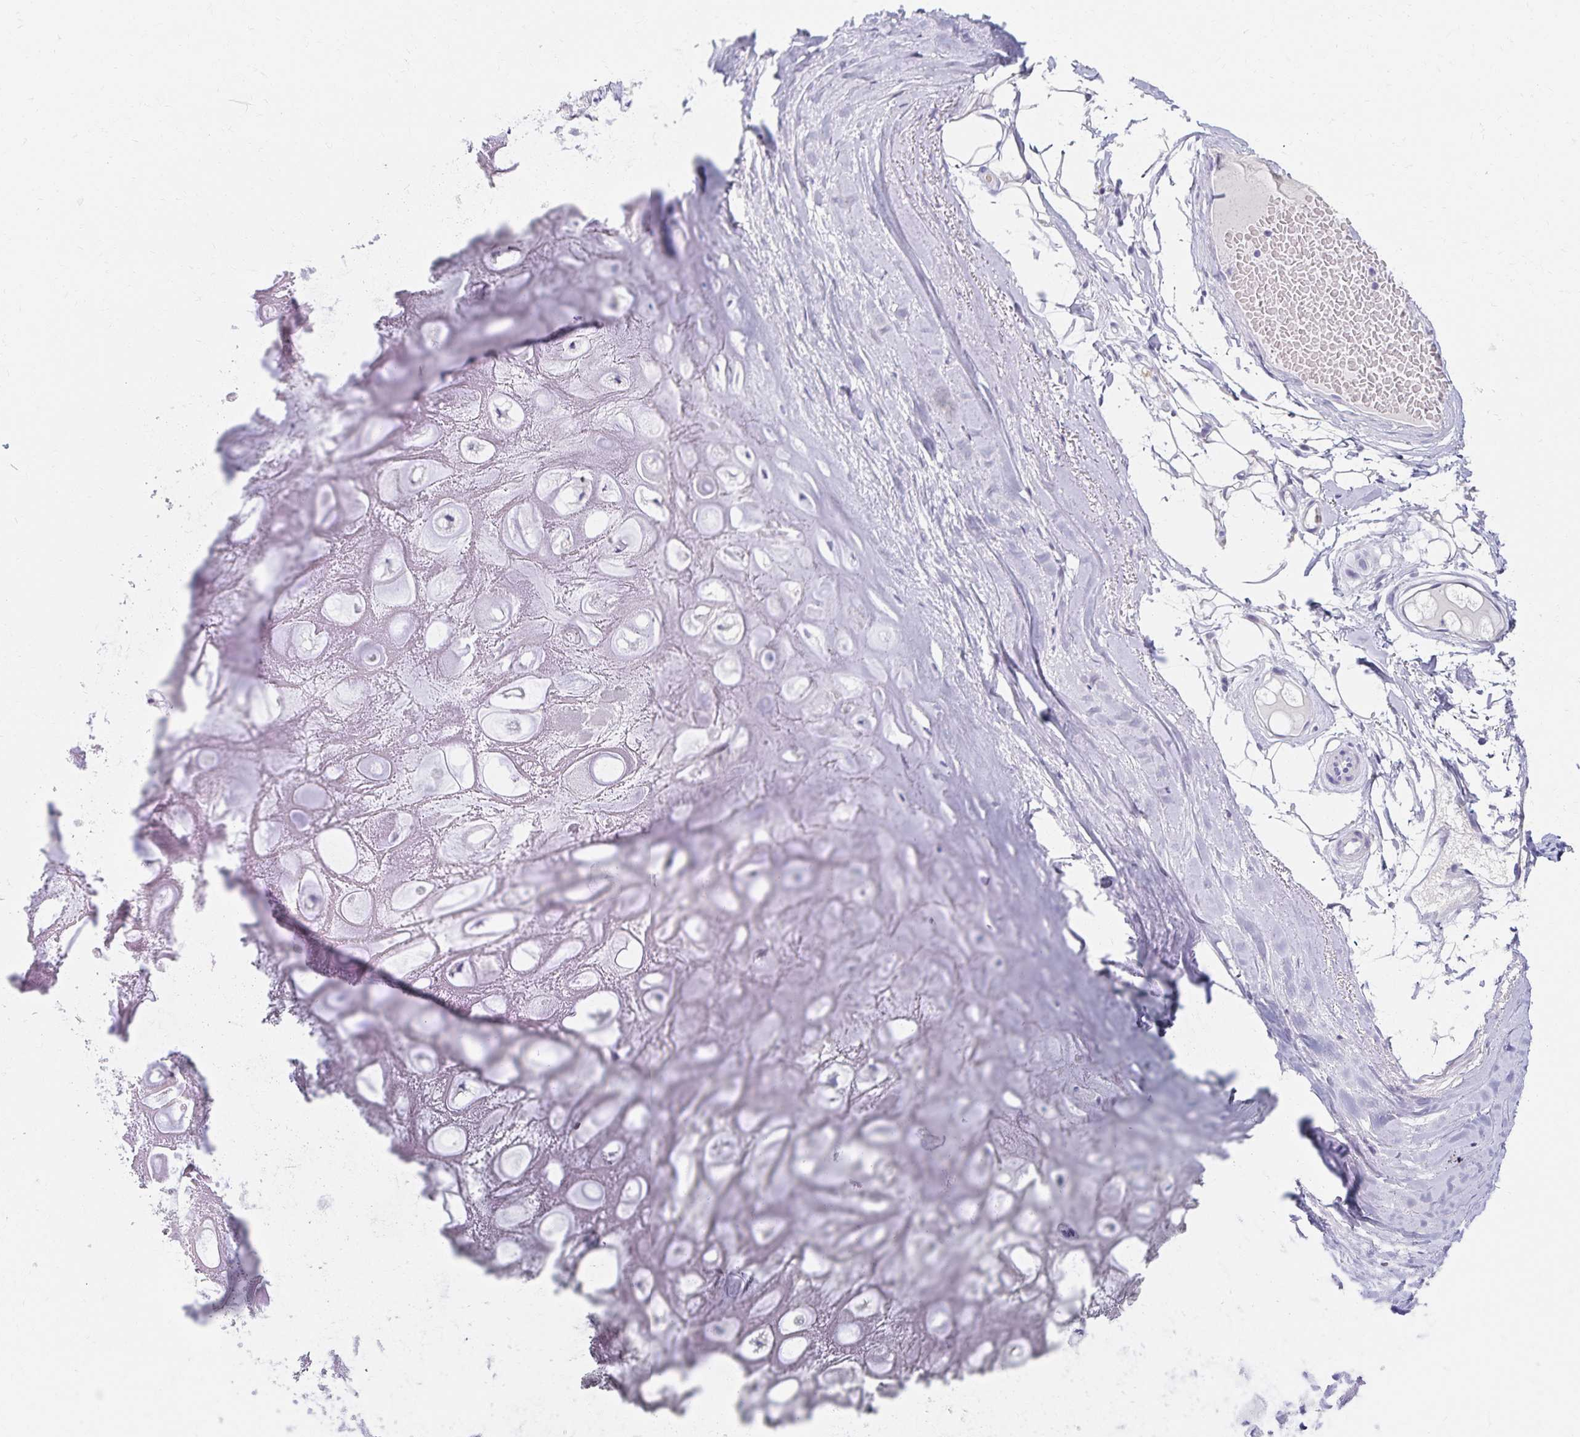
{"staining": {"intensity": "negative", "quantity": "none", "location": "none"}, "tissue": "soft tissue", "cell_type": "Chondrocytes", "image_type": "normal", "snomed": [{"axis": "morphology", "description": "Normal tissue, NOS"}, {"axis": "topography", "description": "Lymph node"}, {"axis": "topography", "description": "Cartilage tissue"}, {"axis": "topography", "description": "Nasopharynx"}], "caption": "Immunohistochemical staining of benign human soft tissue exhibits no significant staining in chondrocytes.", "gene": "C2orf50", "patient": {"sex": "male", "age": 63}}